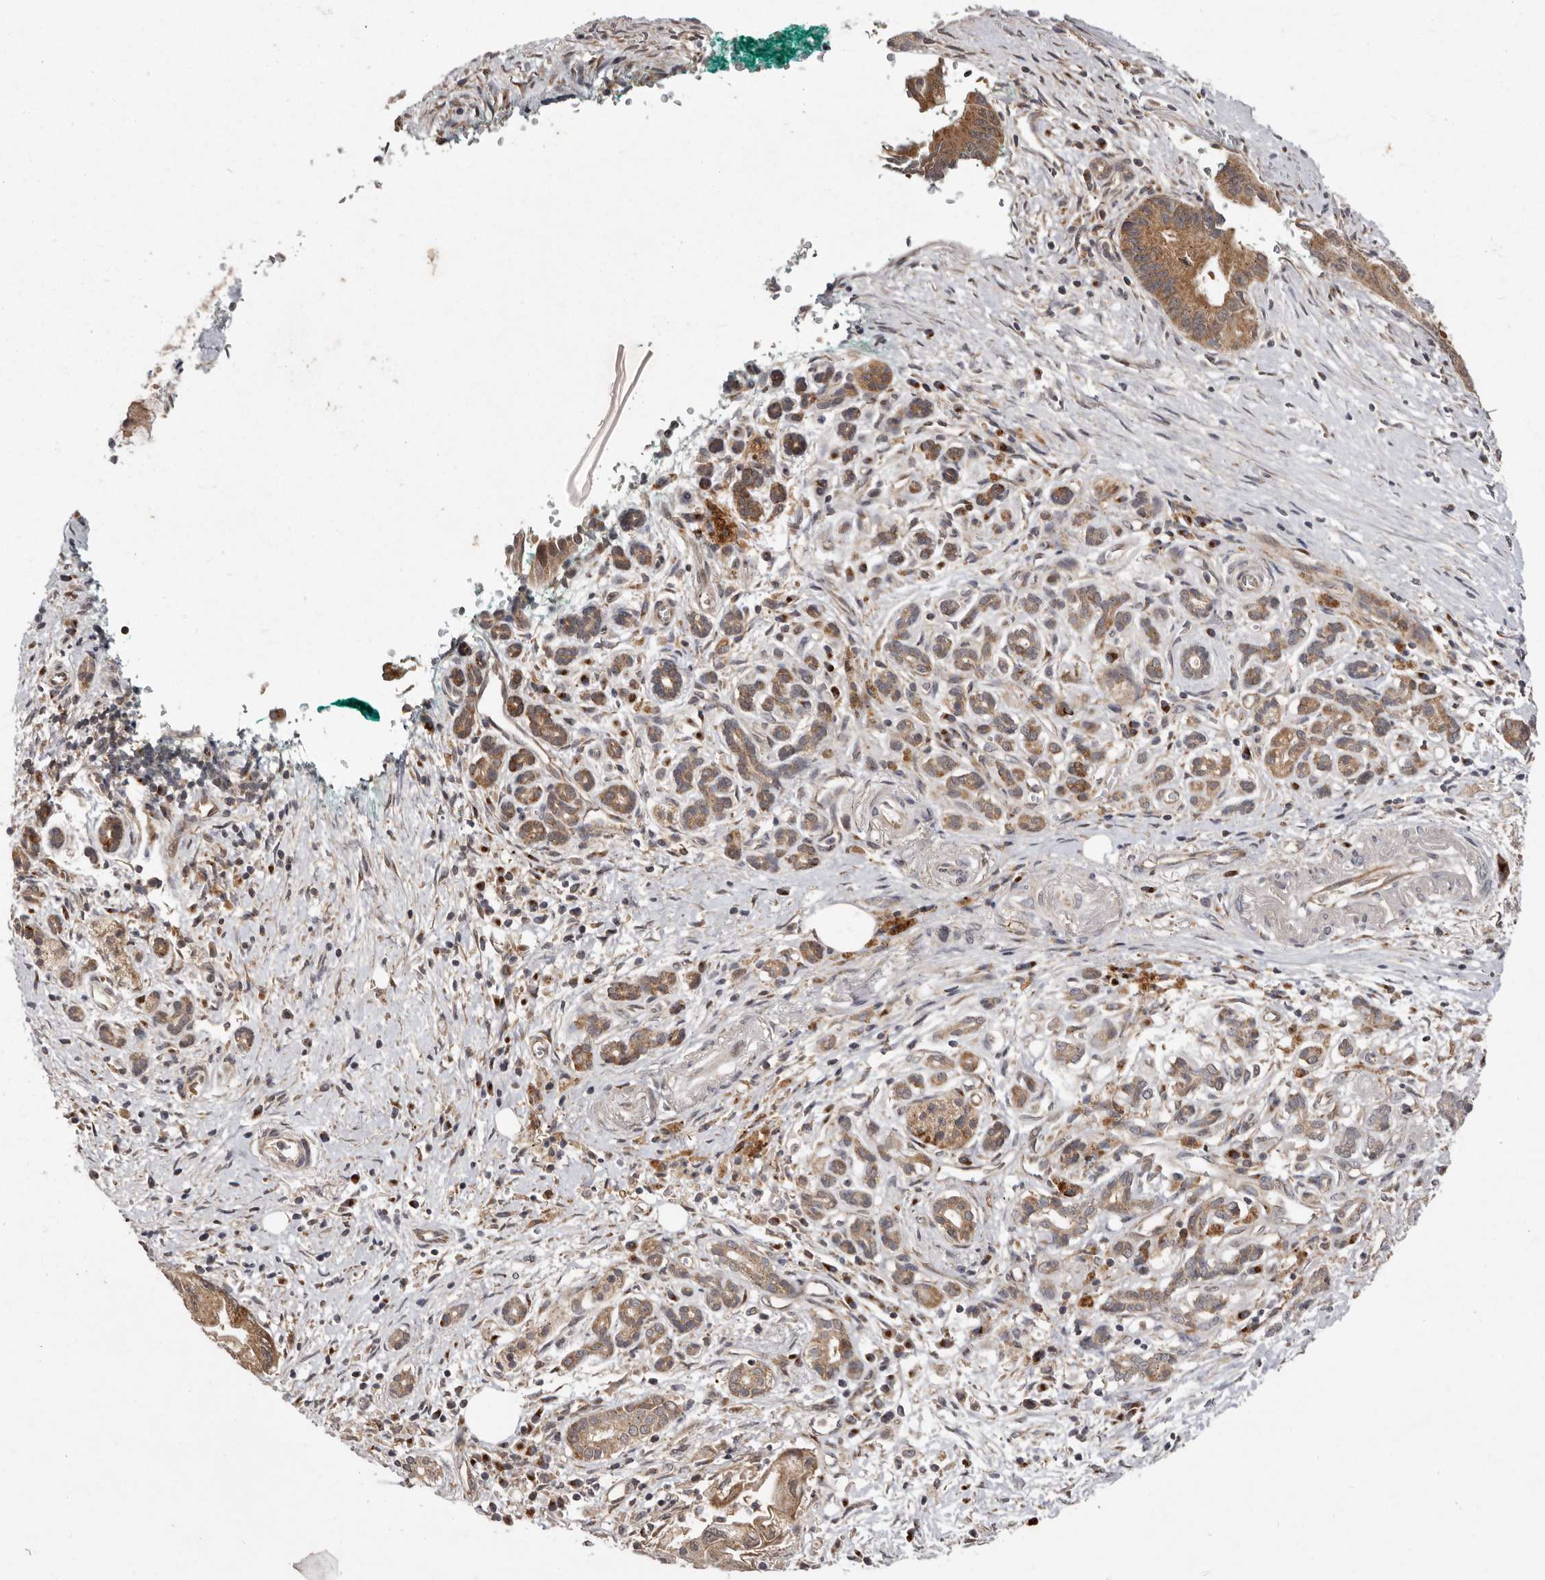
{"staining": {"intensity": "moderate", "quantity": ">75%", "location": "cytoplasmic/membranous"}, "tissue": "pancreatic cancer", "cell_type": "Tumor cells", "image_type": "cancer", "snomed": [{"axis": "morphology", "description": "Adenocarcinoma, NOS"}, {"axis": "topography", "description": "Pancreas"}], "caption": "IHC photomicrograph of neoplastic tissue: human pancreatic adenocarcinoma stained using immunohistochemistry demonstrates medium levels of moderate protein expression localized specifically in the cytoplasmic/membranous of tumor cells, appearing as a cytoplasmic/membranous brown color.", "gene": "FLAD1", "patient": {"sex": "male", "age": 78}}